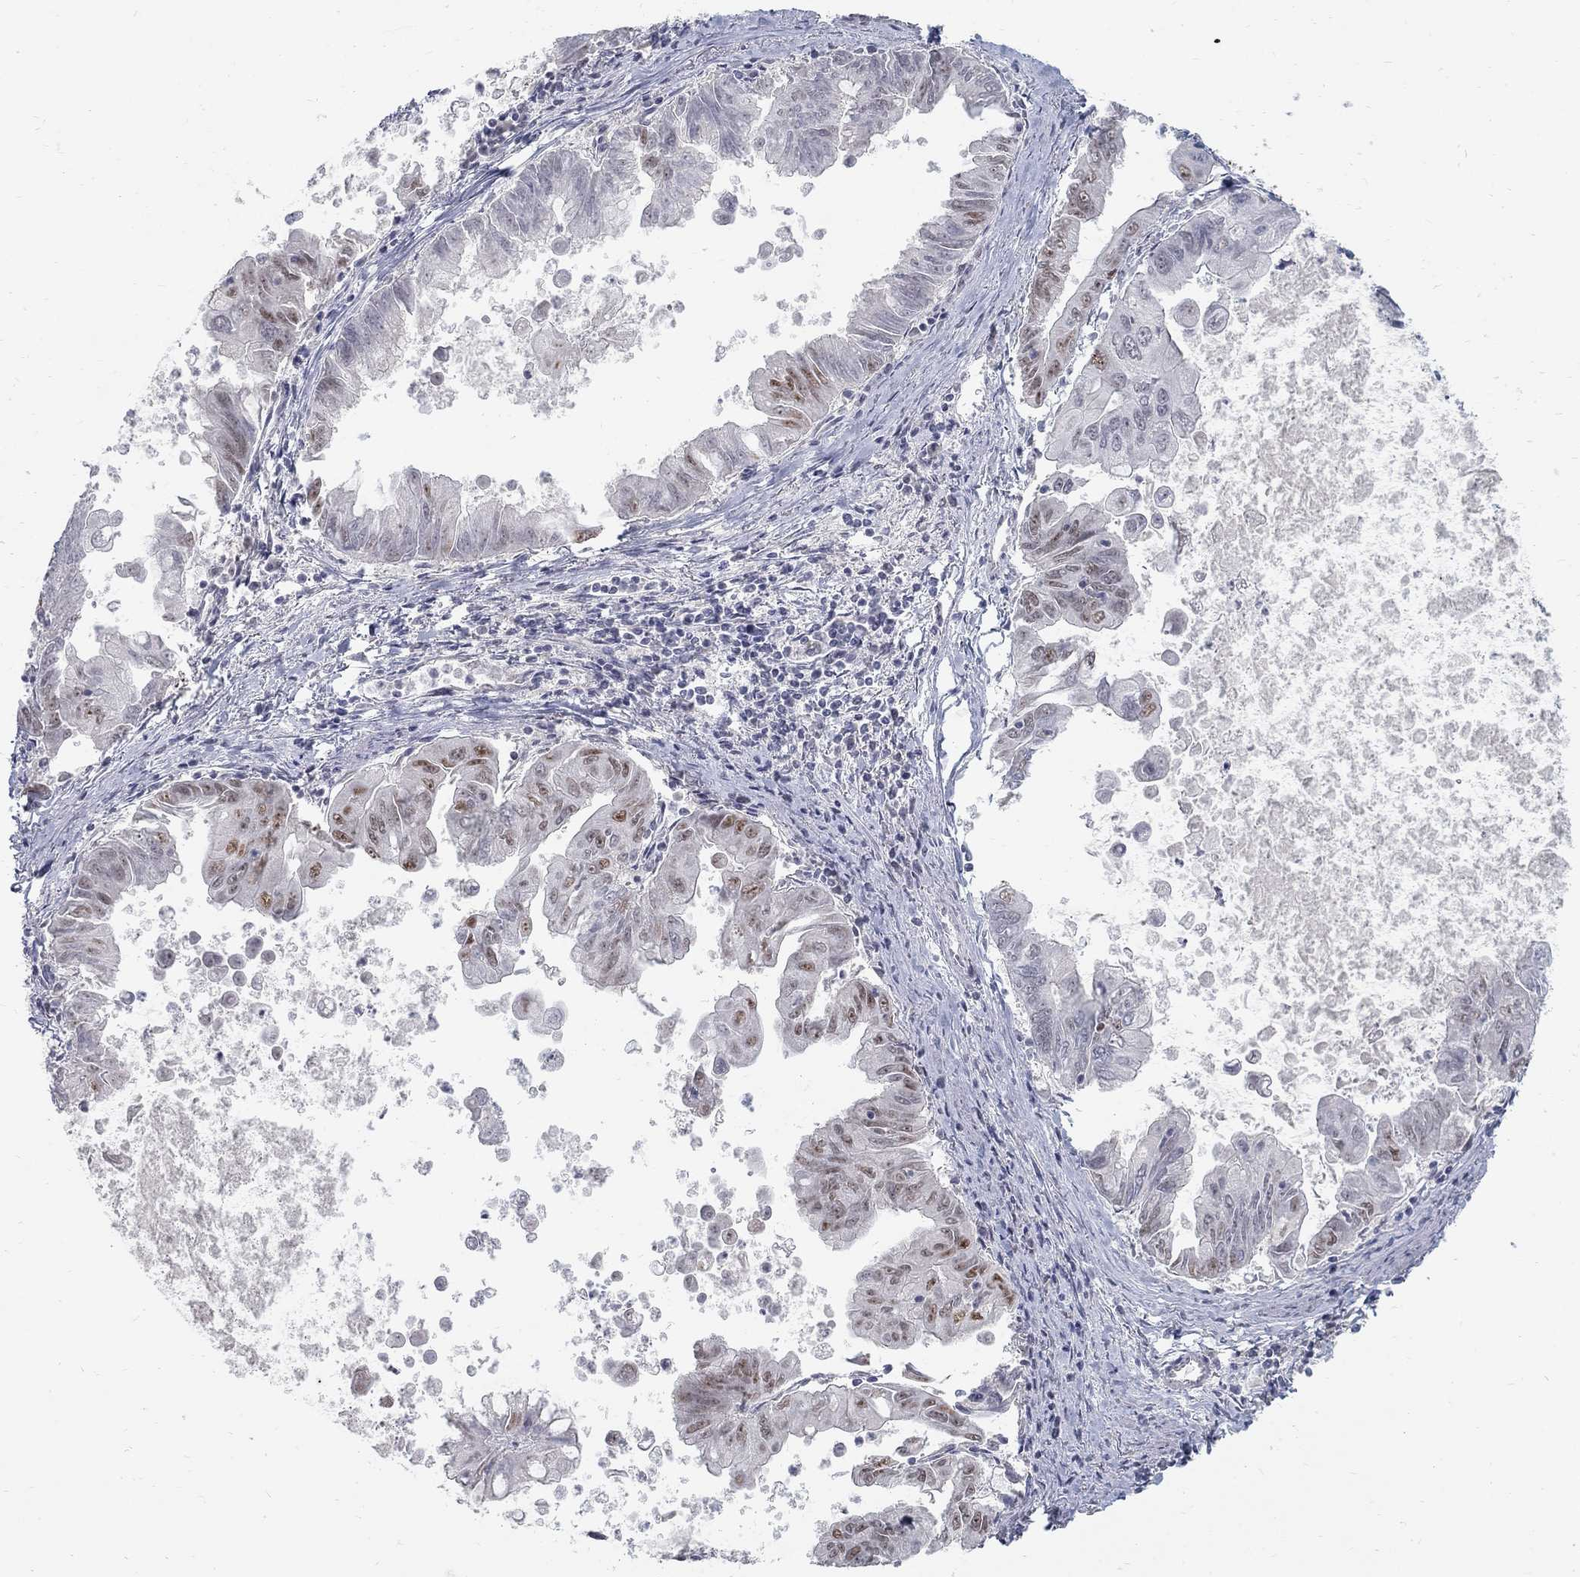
{"staining": {"intensity": "strong", "quantity": "<25%", "location": "nuclear"}, "tissue": "stomach cancer", "cell_type": "Tumor cells", "image_type": "cancer", "snomed": [{"axis": "morphology", "description": "Adenocarcinoma, NOS"}, {"axis": "topography", "description": "Stomach, upper"}], "caption": "This is a histology image of immunohistochemistry (IHC) staining of stomach cancer (adenocarcinoma), which shows strong expression in the nuclear of tumor cells.", "gene": "GCFC2", "patient": {"sex": "male", "age": 80}}